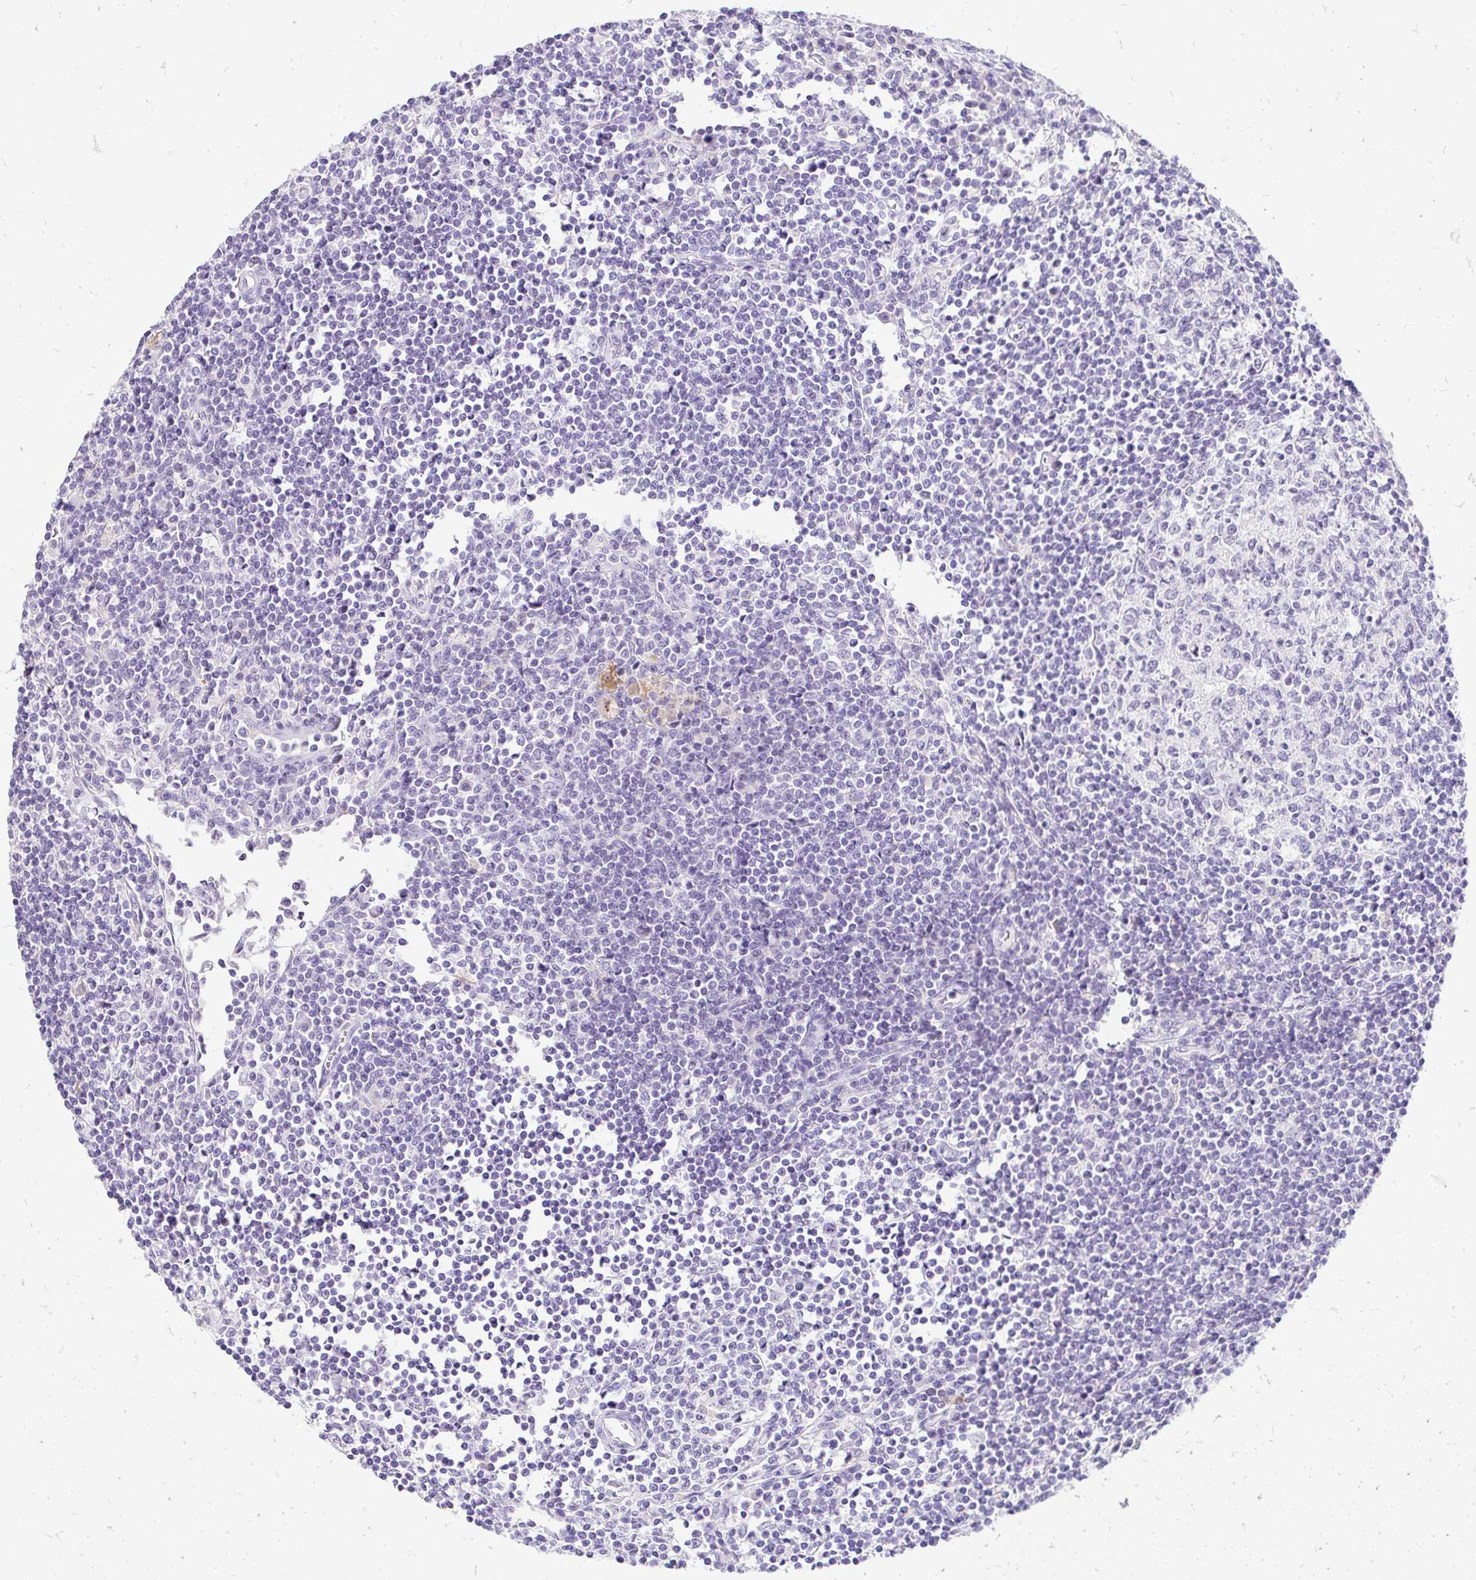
{"staining": {"intensity": "negative", "quantity": "none", "location": "none"}, "tissue": "lymph node", "cell_type": "Germinal center cells", "image_type": "normal", "snomed": [{"axis": "morphology", "description": "Normal tissue, NOS"}, {"axis": "topography", "description": "Lymph node"}], "caption": "Immunohistochemistry of unremarkable human lymph node displays no positivity in germinal center cells. (DAB (3,3'-diaminobenzidine) immunohistochemistry, high magnification).", "gene": "FATE1", "patient": {"sex": "male", "age": 67}}